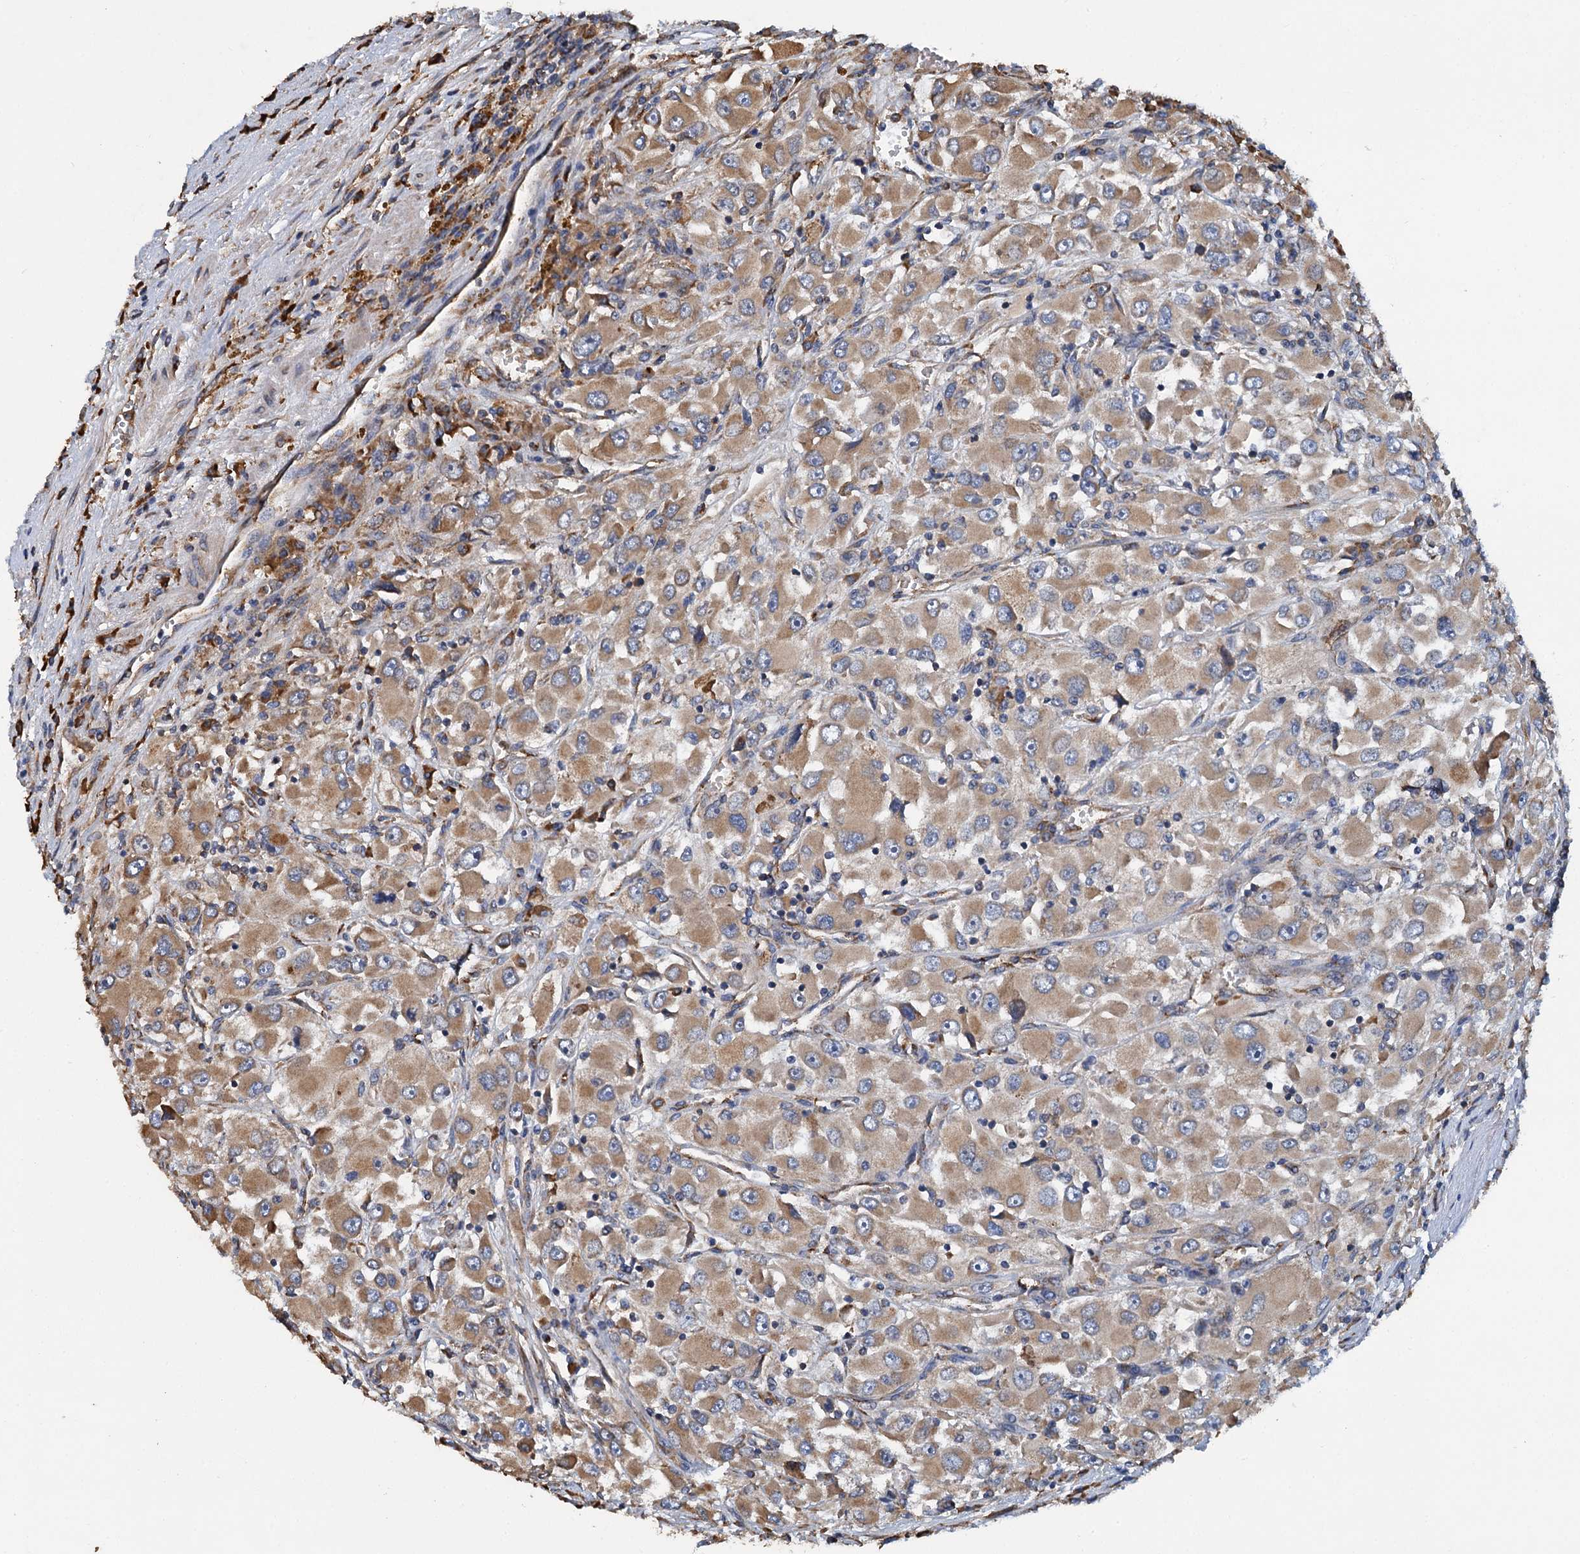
{"staining": {"intensity": "moderate", "quantity": ">75%", "location": "cytoplasmic/membranous"}, "tissue": "renal cancer", "cell_type": "Tumor cells", "image_type": "cancer", "snomed": [{"axis": "morphology", "description": "Adenocarcinoma, NOS"}, {"axis": "topography", "description": "Kidney"}], "caption": "Moderate cytoplasmic/membranous protein positivity is appreciated in about >75% of tumor cells in adenocarcinoma (renal).", "gene": "LINS1", "patient": {"sex": "female", "age": 52}}